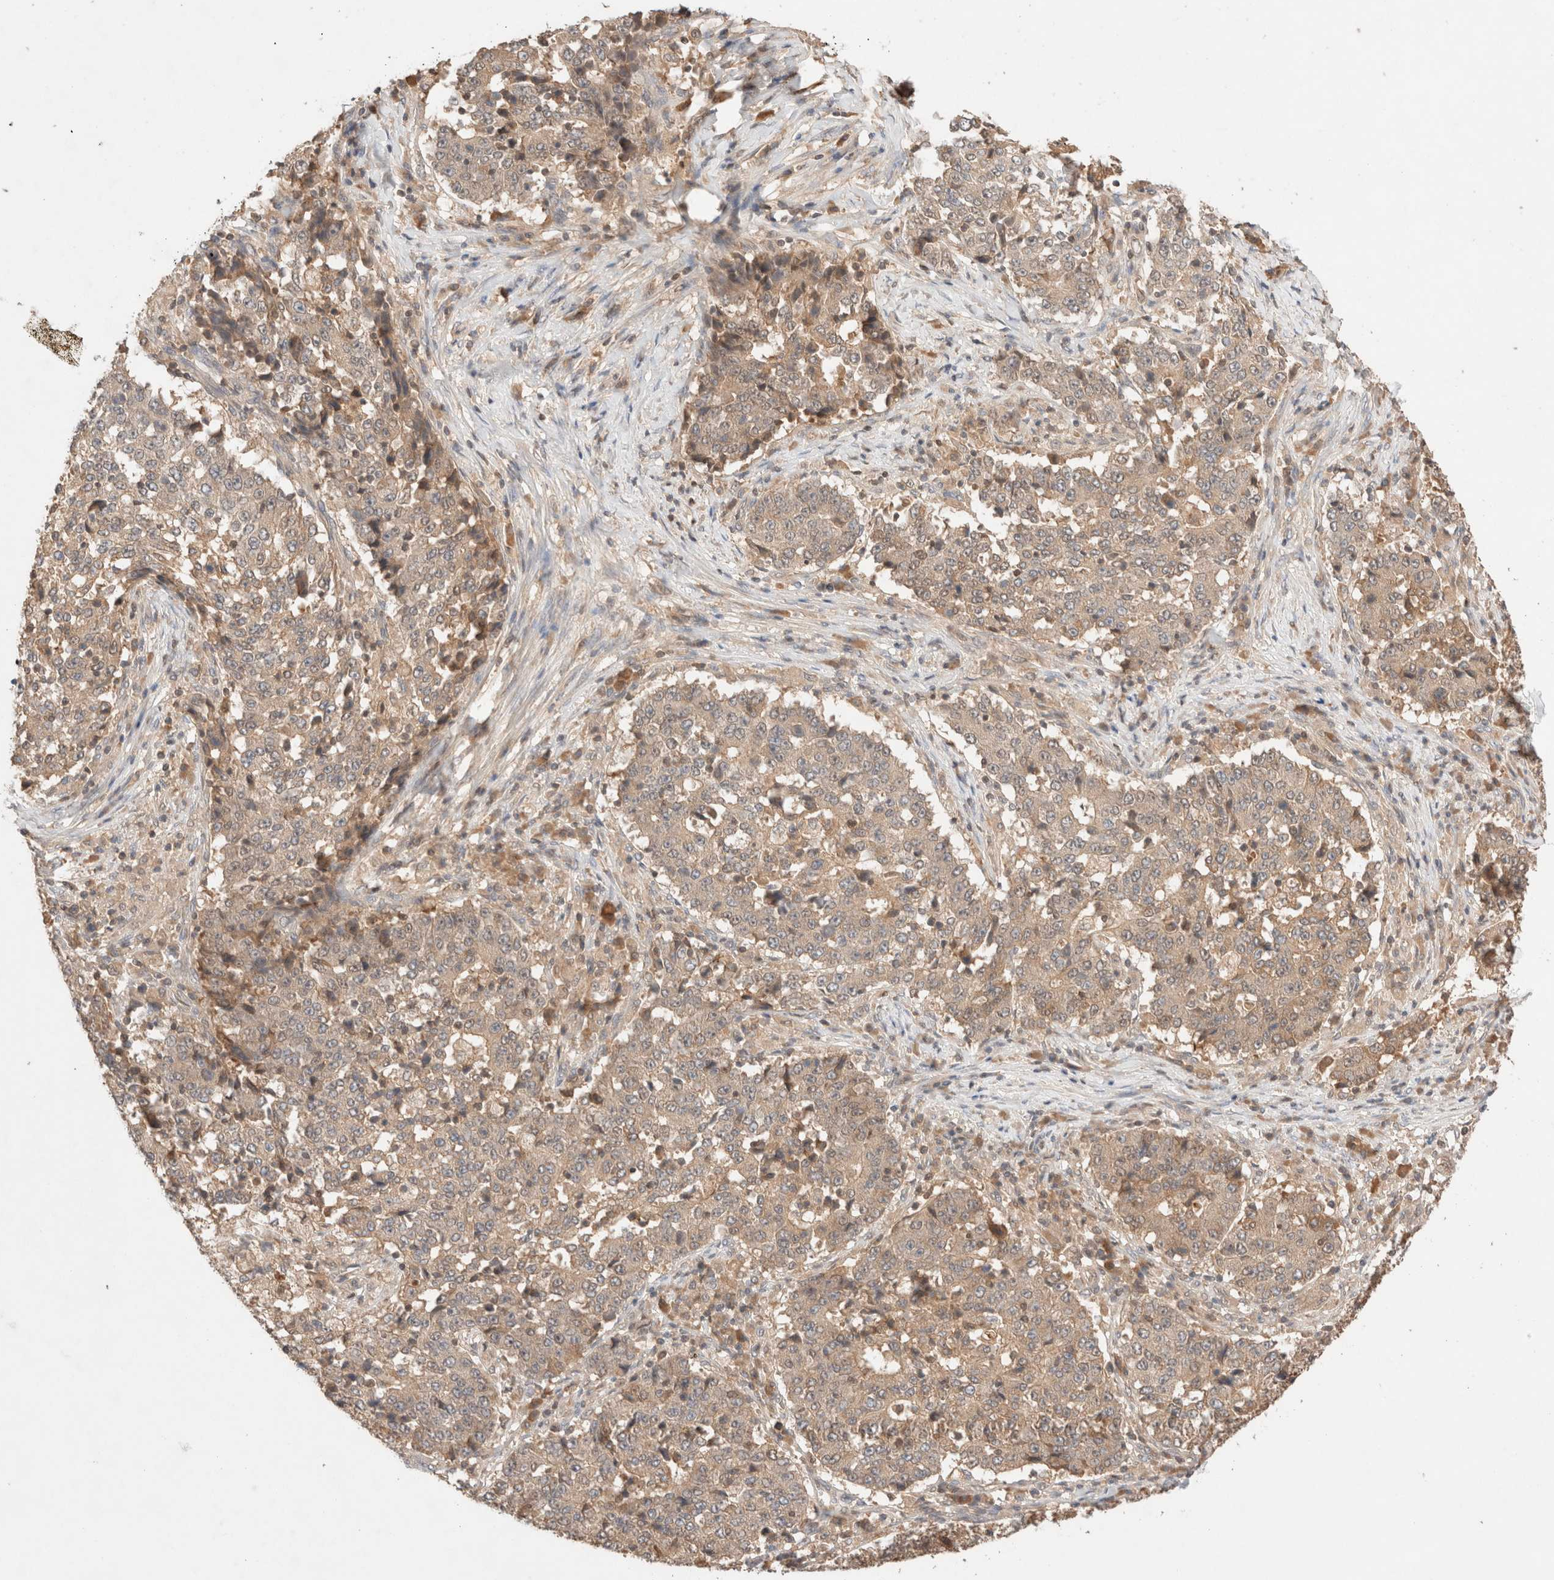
{"staining": {"intensity": "weak", "quantity": "25%-75%", "location": "cytoplasmic/membranous"}, "tissue": "stomach cancer", "cell_type": "Tumor cells", "image_type": "cancer", "snomed": [{"axis": "morphology", "description": "Adenocarcinoma, NOS"}, {"axis": "topography", "description": "Stomach"}], "caption": "DAB (3,3'-diaminobenzidine) immunohistochemical staining of human adenocarcinoma (stomach) reveals weak cytoplasmic/membranous protein staining in approximately 25%-75% of tumor cells.", "gene": "CARNMT1", "patient": {"sex": "male", "age": 59}}